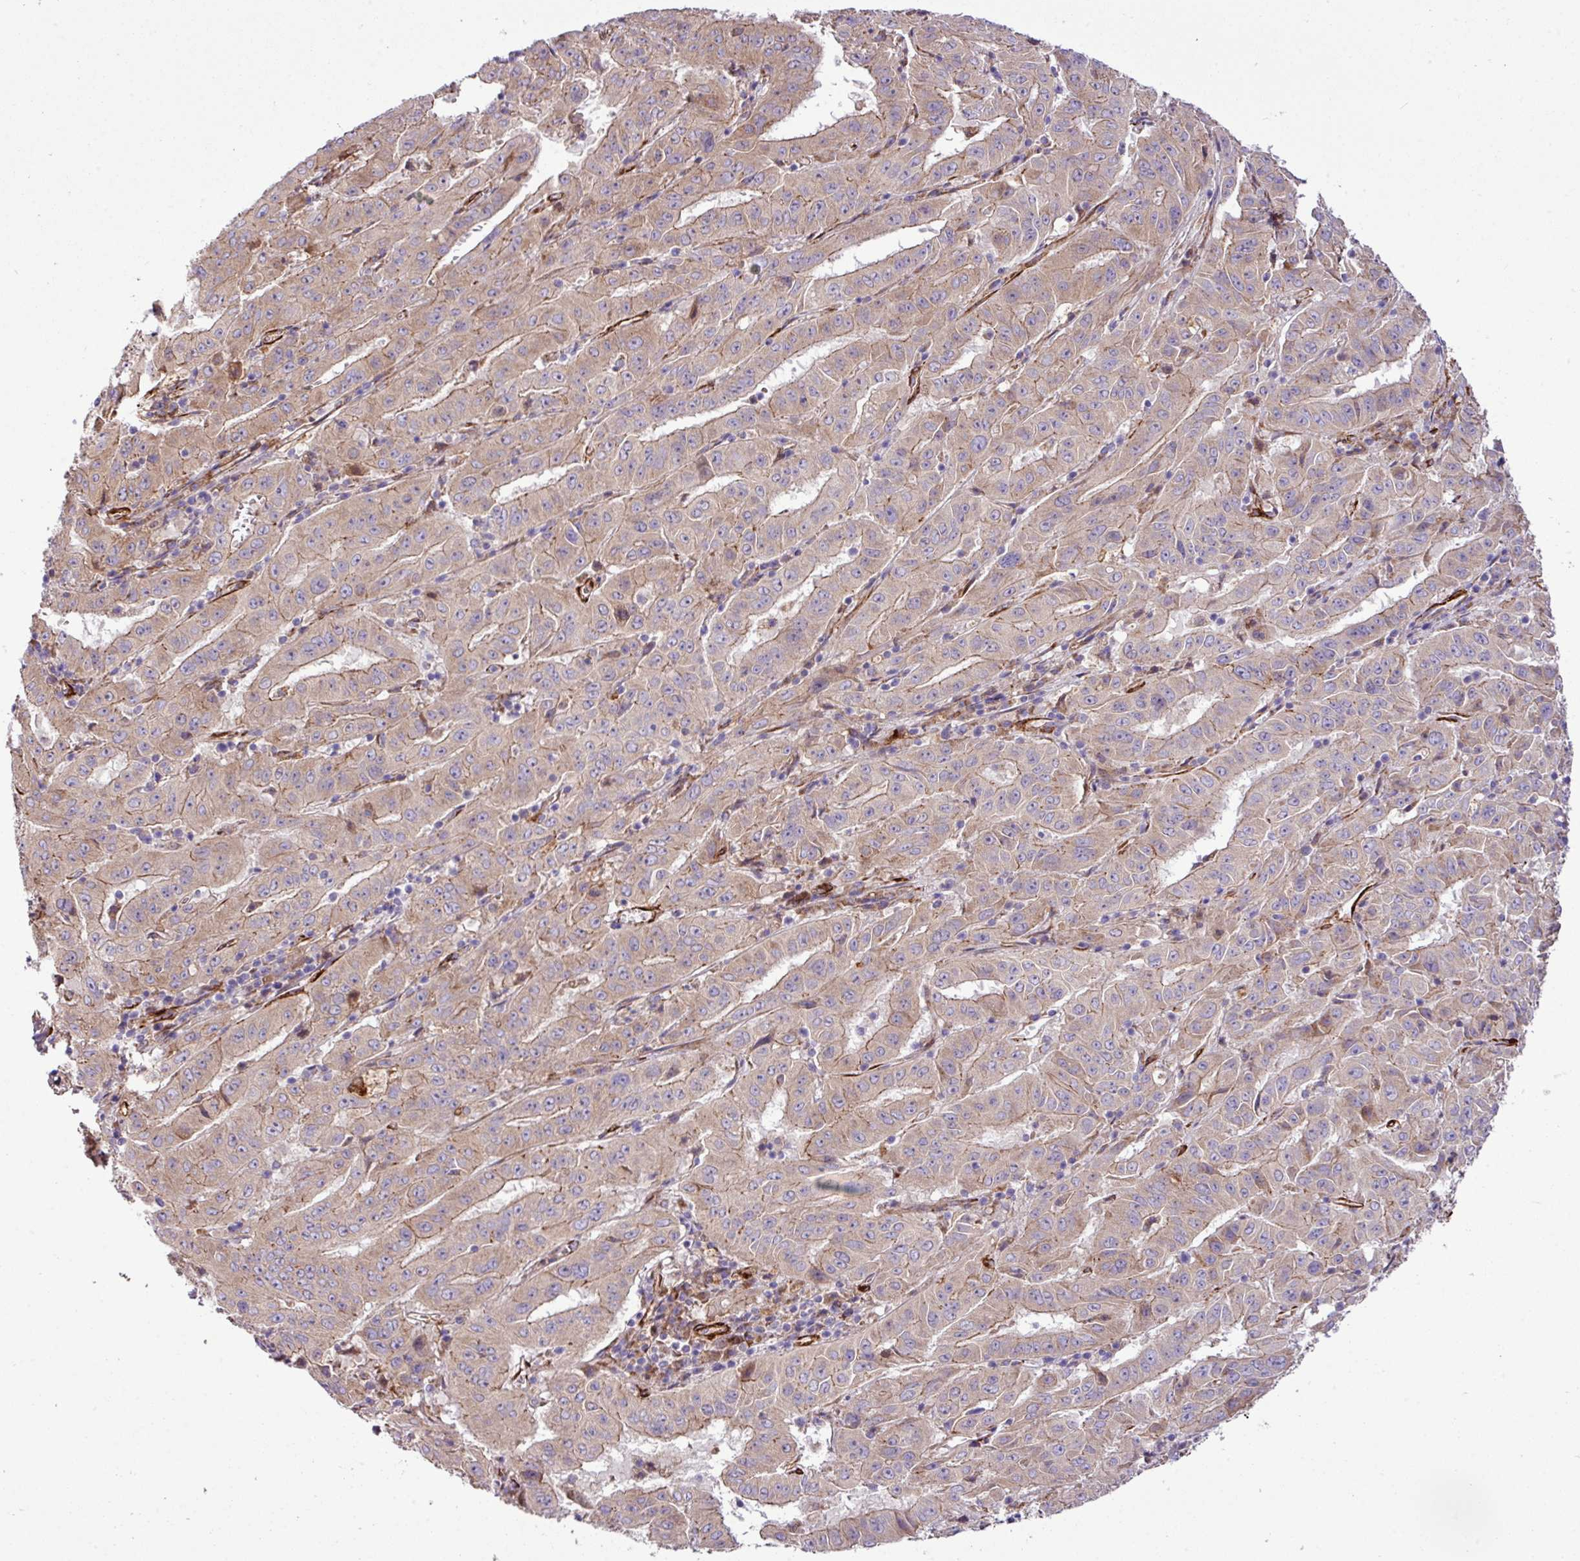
{"staining": {"intensity": "weak", "quantity": ">75%", "location": "cytoplasmic/membranous"}, "tissue": "pancreatic cancer", "cell_type": "Tumor cells", "image_type": "cancer", "snomed": [{"axis": "morphology", "description": "Adenocarcinoma, NOS"}, {"axis": "topography", "description": "Pancreas"}], "caption": "Protein staining of pancreatic adenocarcinoma tissue demonstrates weak cytoplasmic/membranous staining in approximately >75% of tumor cells.", "gene": "FAM47E", "patient": {"sex": "male", "age": 63}}